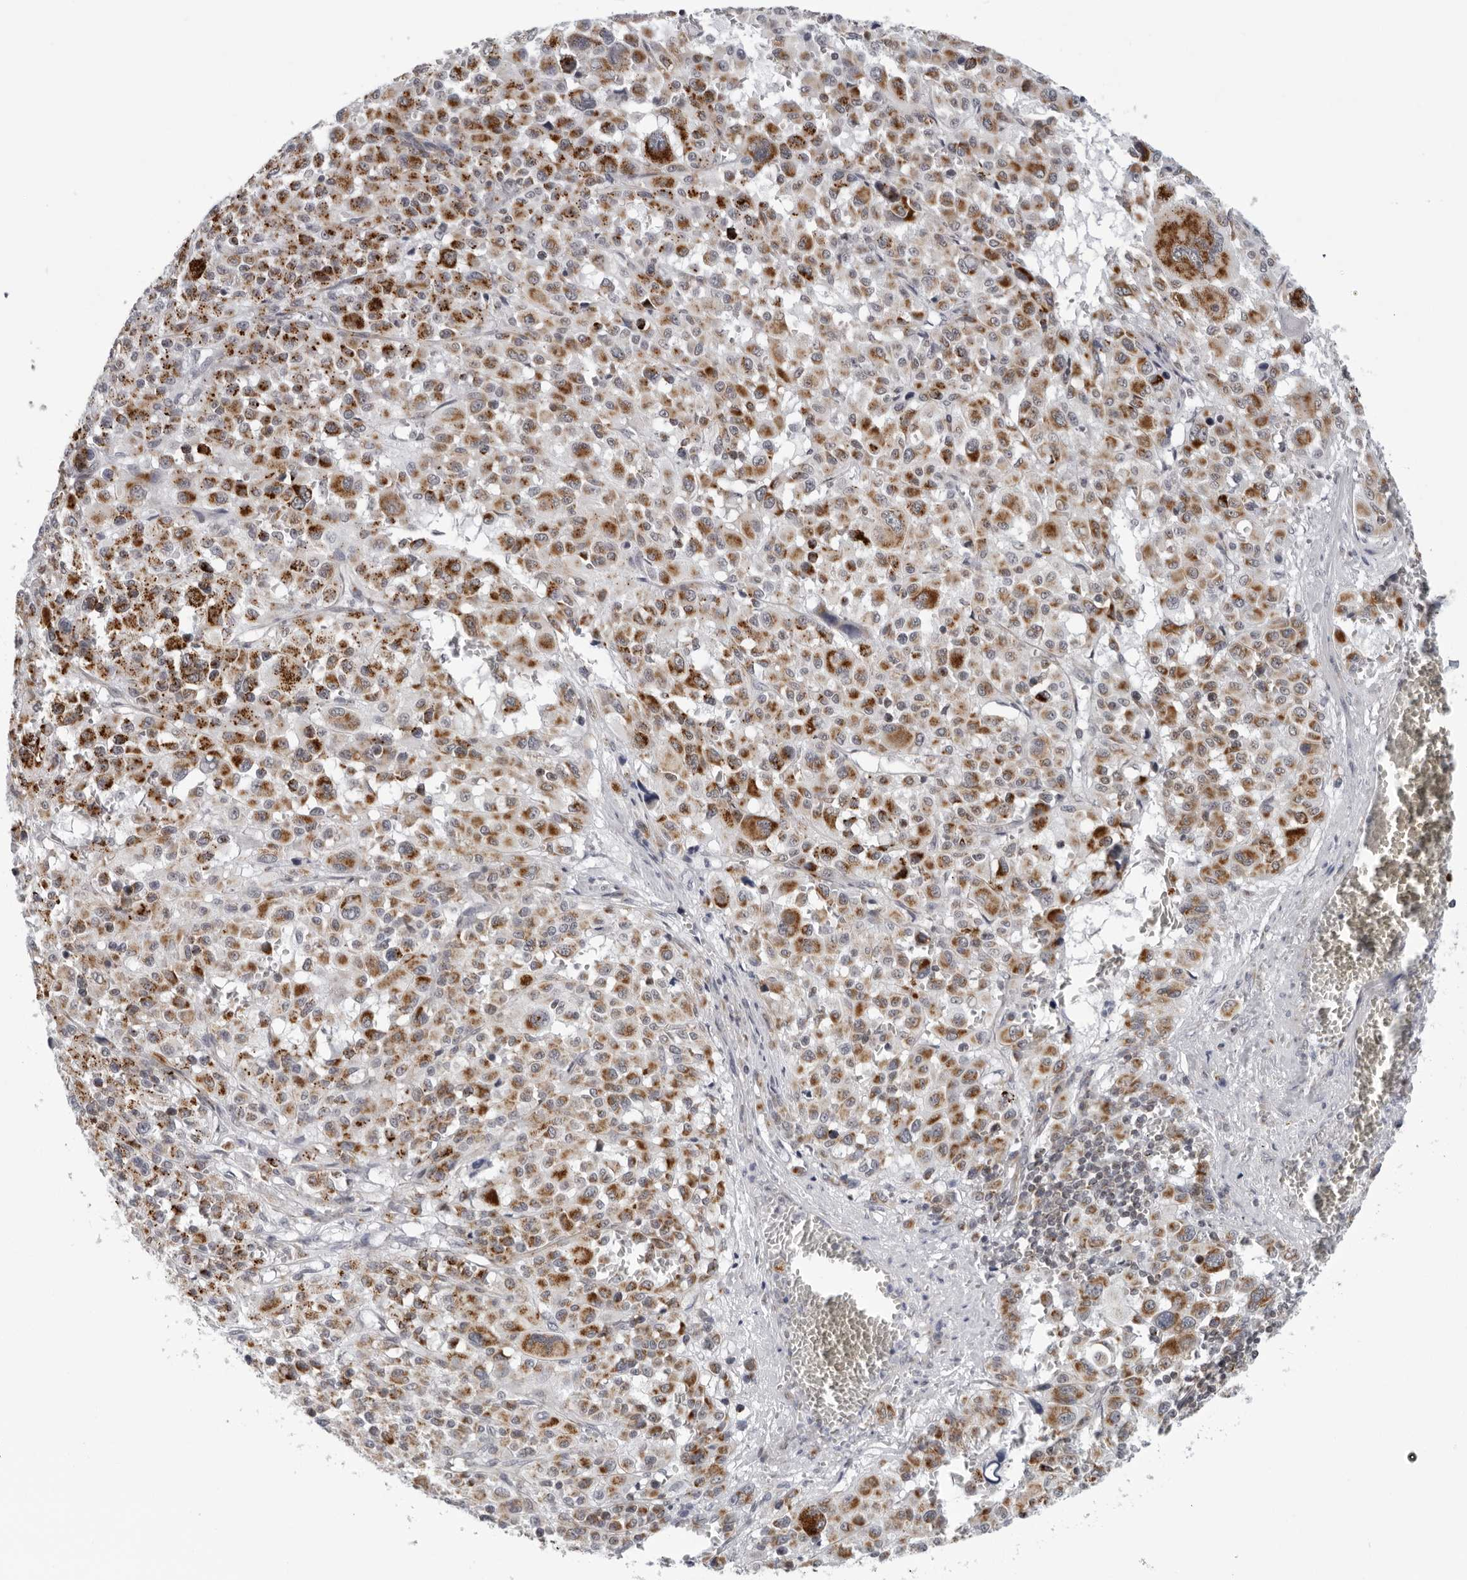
{"staining": {"intensity": "strong", "quantity": "25%-75%", "location": "cytoplasmic/membranous"}, "tissue": "melanoma", "cell_type": "Tumor cells", "image_type": "cancer", "snomed": [{"axis": "morphology", "description": "Malignant melanoma, Metastatic site"}, {"axis": "topography", "description": "Skin"}], "caption": "This histopathology image displays malignant melanoma (metastatic site) stained with immunohistochemistry to label a protein in brown. The cytoplasmic/membranous of tumor cells show strong positivity for the protein. Nuclei are counter-stained blue.", "gene": "CPT2", "patient": {"sex": "female", "age": 74}}